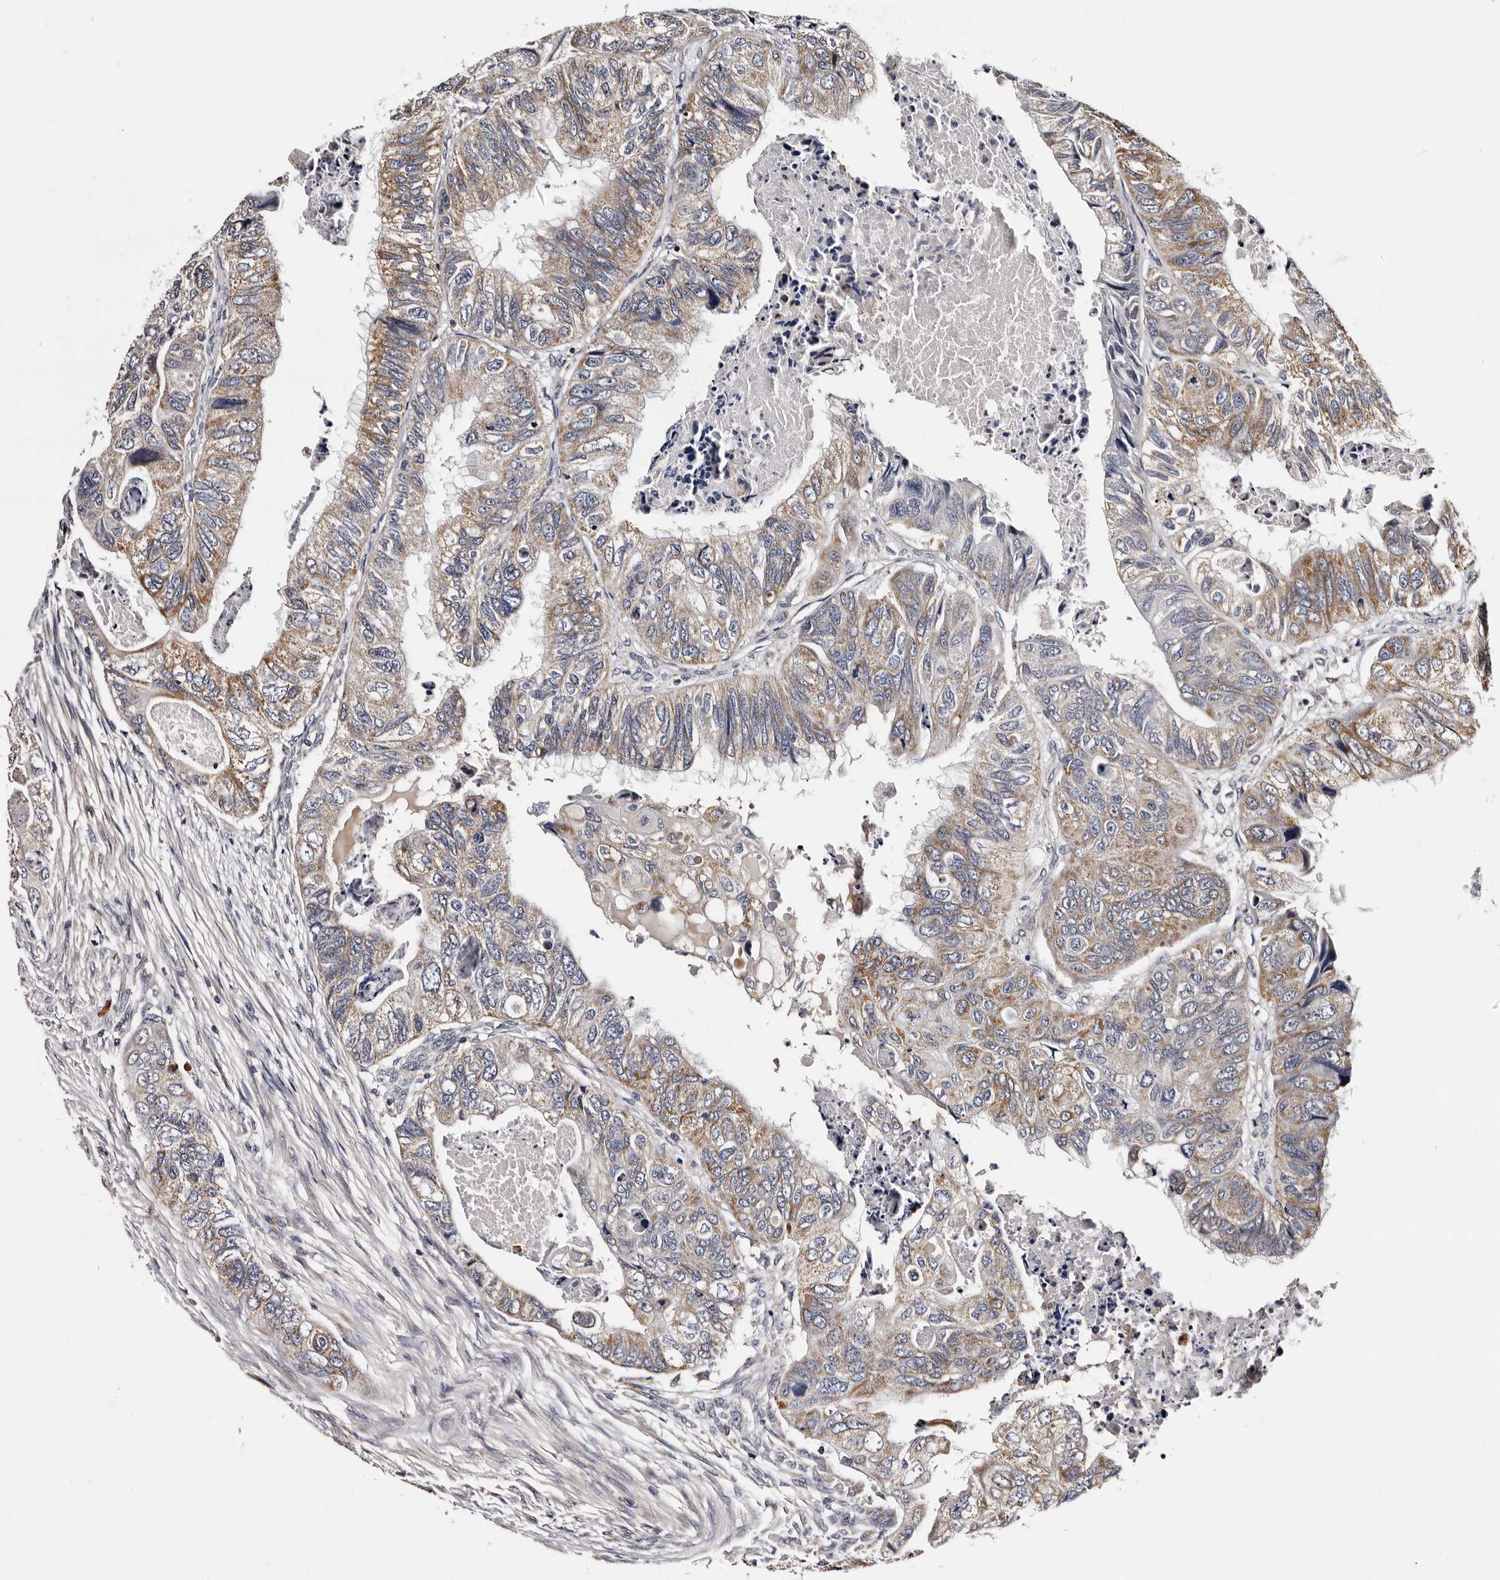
{"staining": {"intensity": "moderate", "quantity": ">75%", "location": "cytoplasmic/membranous"}, "tissue": "colorectal cancer", "cell_type": "Tumor cells", "image_type": "cancer", "snomed": [{"axis": "morphology", "description": "Adenocarcinoma, NOS"}, {"axis": "topography", "description": "Rectum"}], "caption": "IHC image of neoplastic tissue: colorectal adenocarcinoma stained using IHC demonstrates medium levels of moderate protein expression localized specifically in the cytoplasmic/membranous of tumor cells, appearing as a cytoplasmic/membranous brown color.", "gene": "TAF4B", "patient": {"sex": "male", "age": 63}}